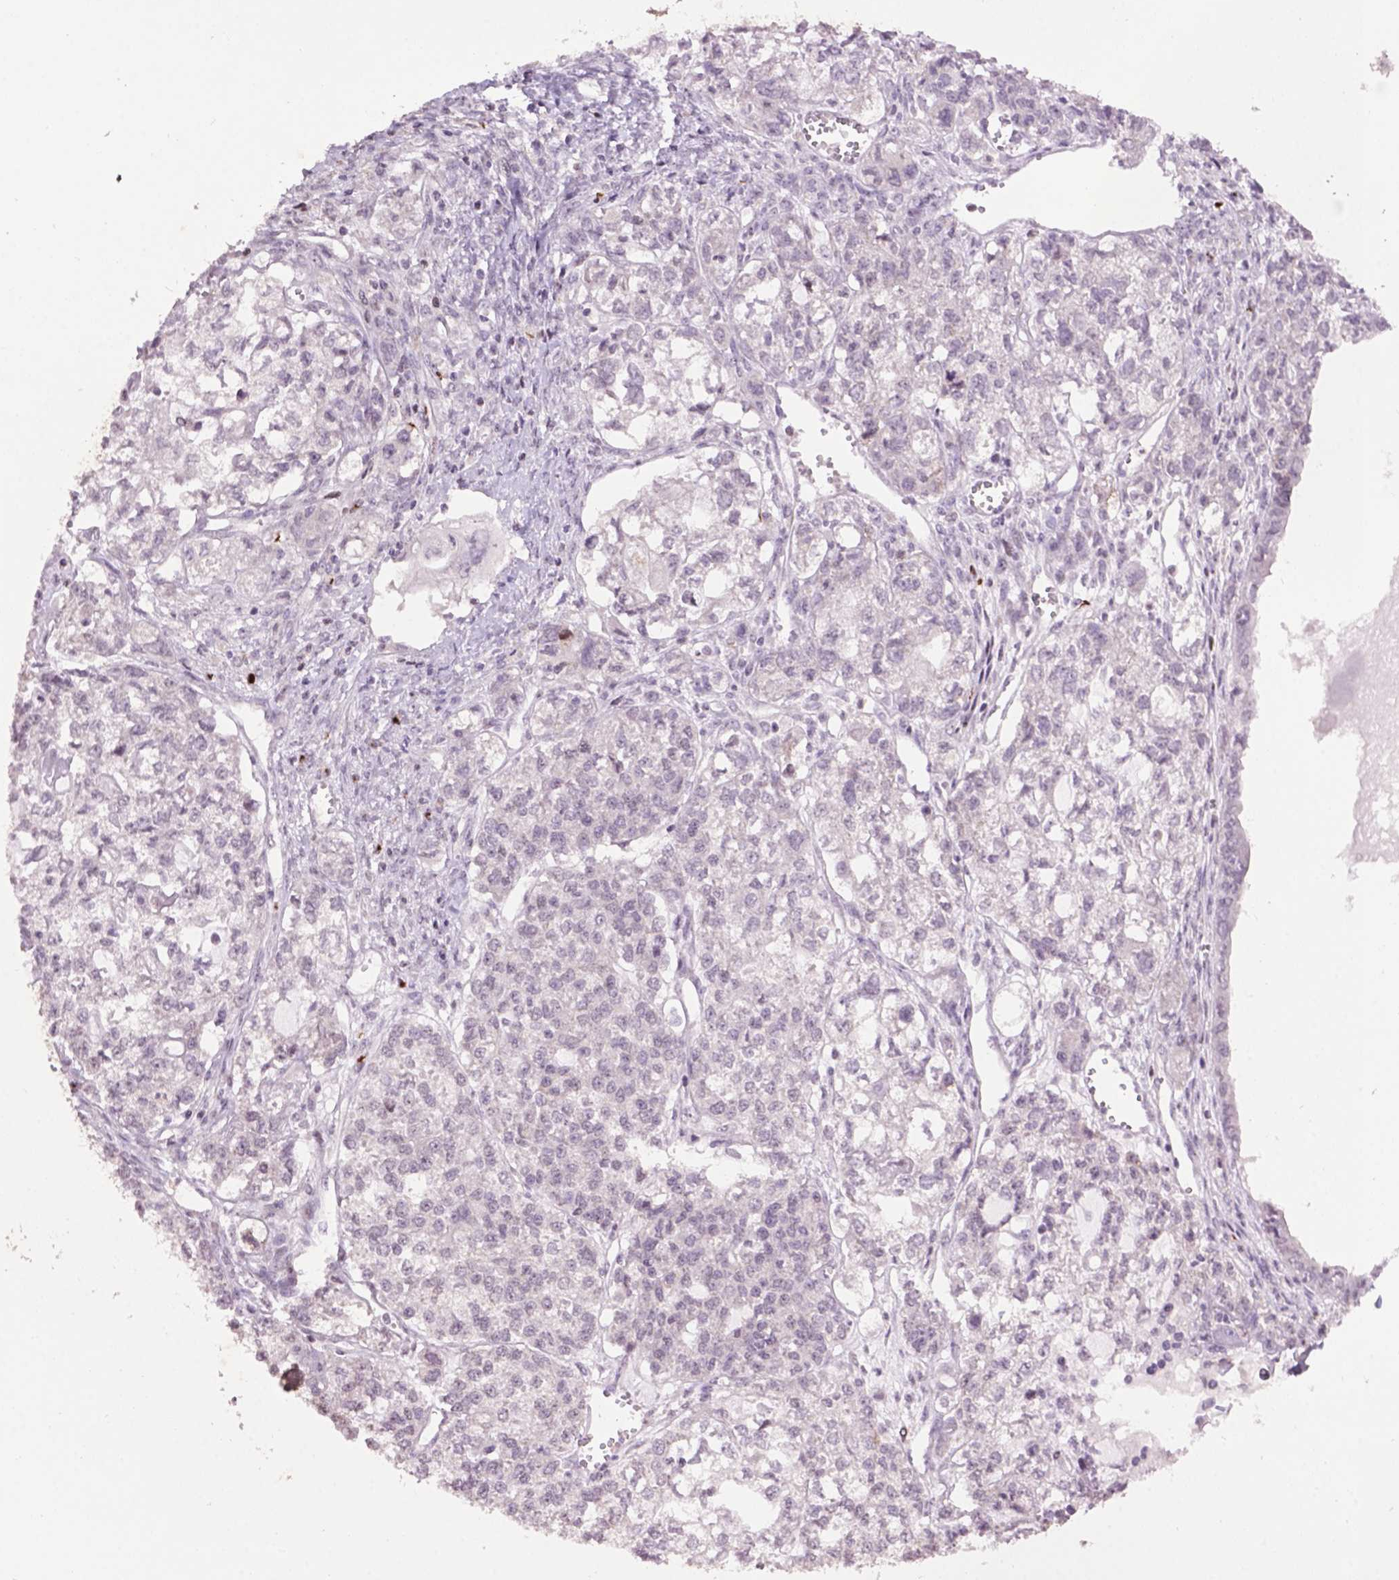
{"staining": {"intensity": "negative", "quantity": "none", "location": "none"}, "tissue": "ovarian cancer", "cell_type": "Tumor cells", "image_type": "cancer", "snomed": [{"axis": "morphology", "description": "Carcinoma, endometroid"}, {"axis": "topography", "description": "Ovary"}], "caption": "Immunohistochemical staining of human ovarian endometroid carcinoma demonstrates no significant positivity in tumor cells.", "gene": "TH", "patient": {"sex": "female", "age": 64}}